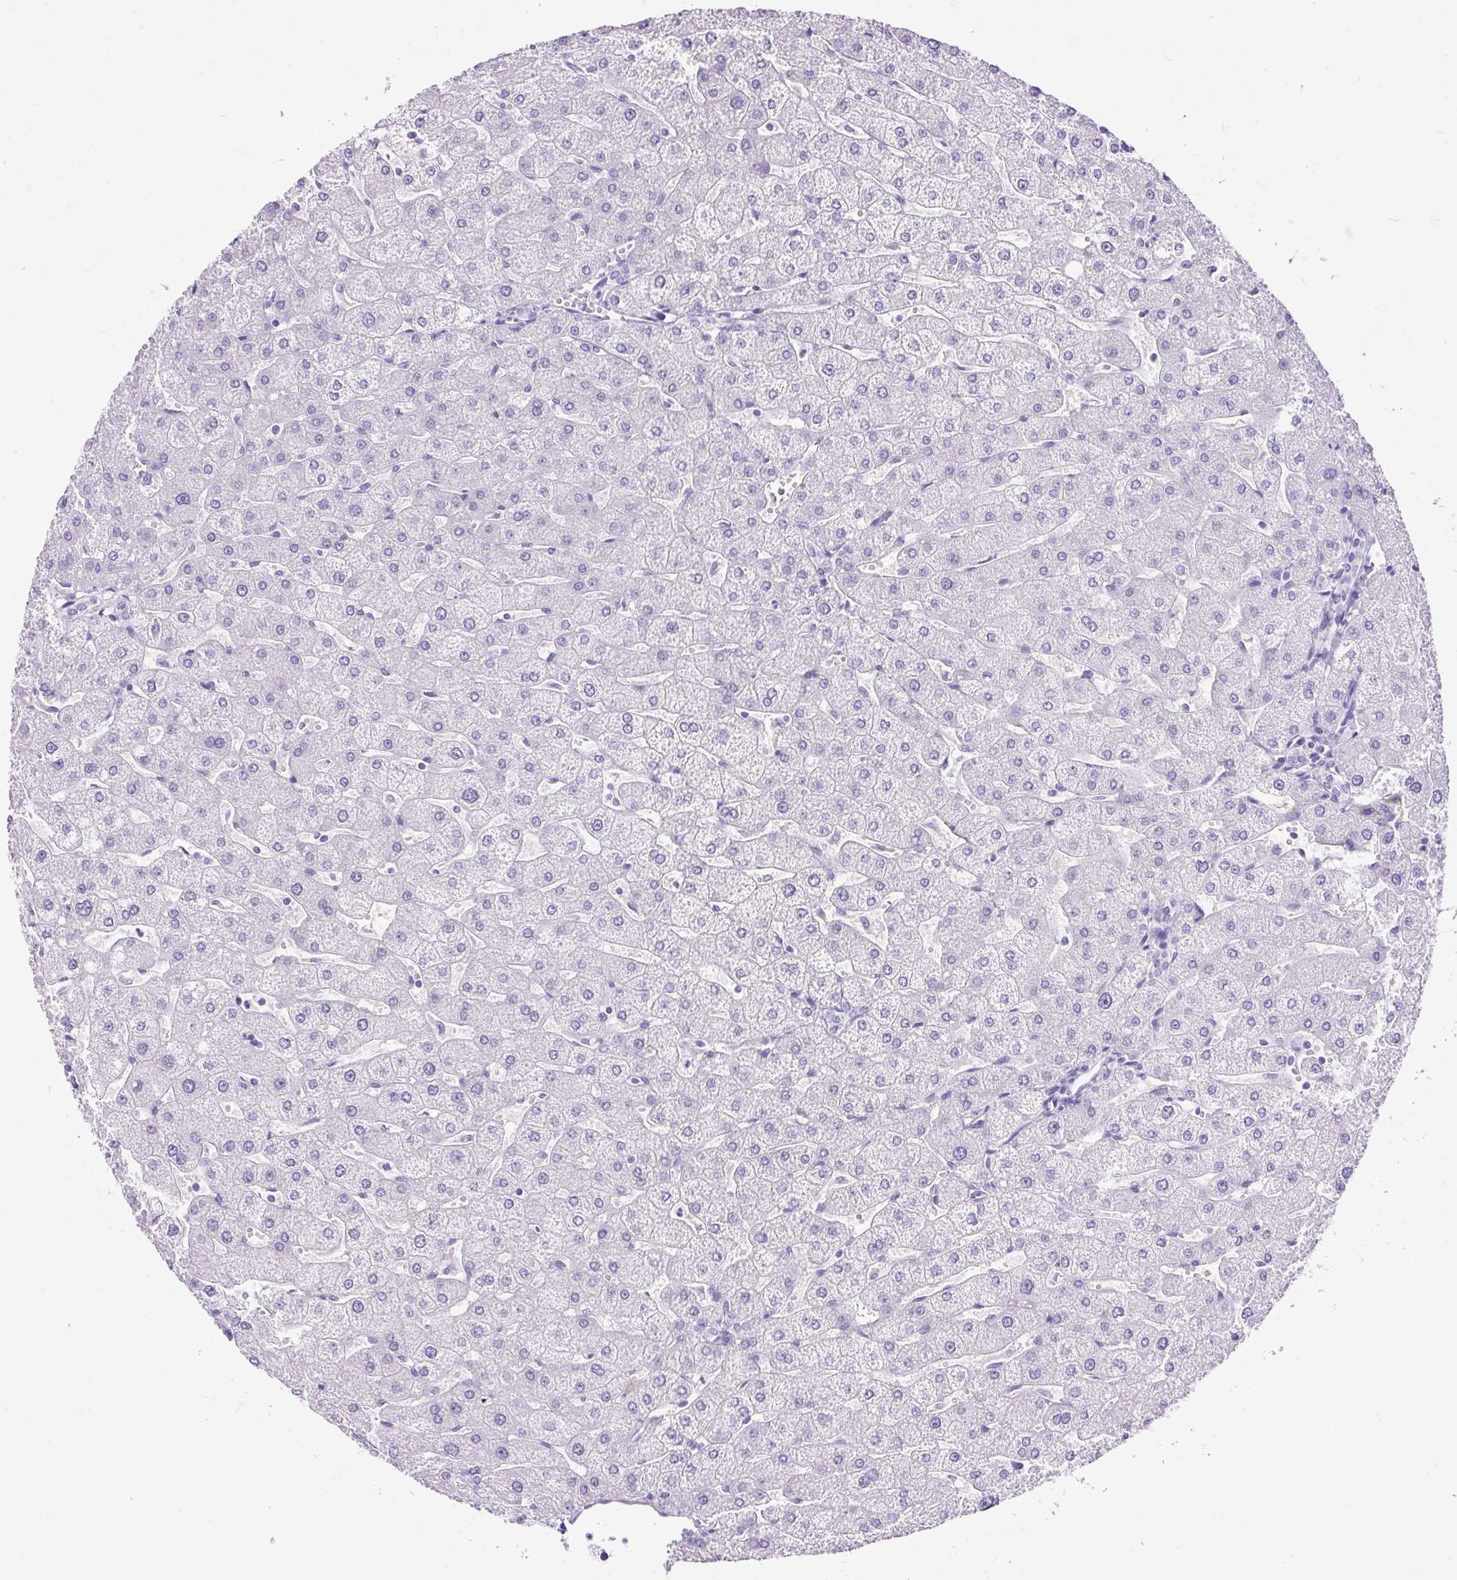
{"staining": {"intensity": "negative", "quantity": "none", "location": "none"}, "tissue": "liver", "cell_type": "Cholangiocytes", "image_type": "normal", "snomed": [{"axis": "morphology", "description": "Normal tissue, NOS"}, {"axis": "topography", "description": "Liver"}], "caption": "Immunohistochemistry micrograph of benign liver: human liver stained with DAB (3,3'-diaminobenzidine) displays no significant protein staining in cholangiocytes.", "gene": "PDIA2", "patient": {"sex": "male", "age": 67}}